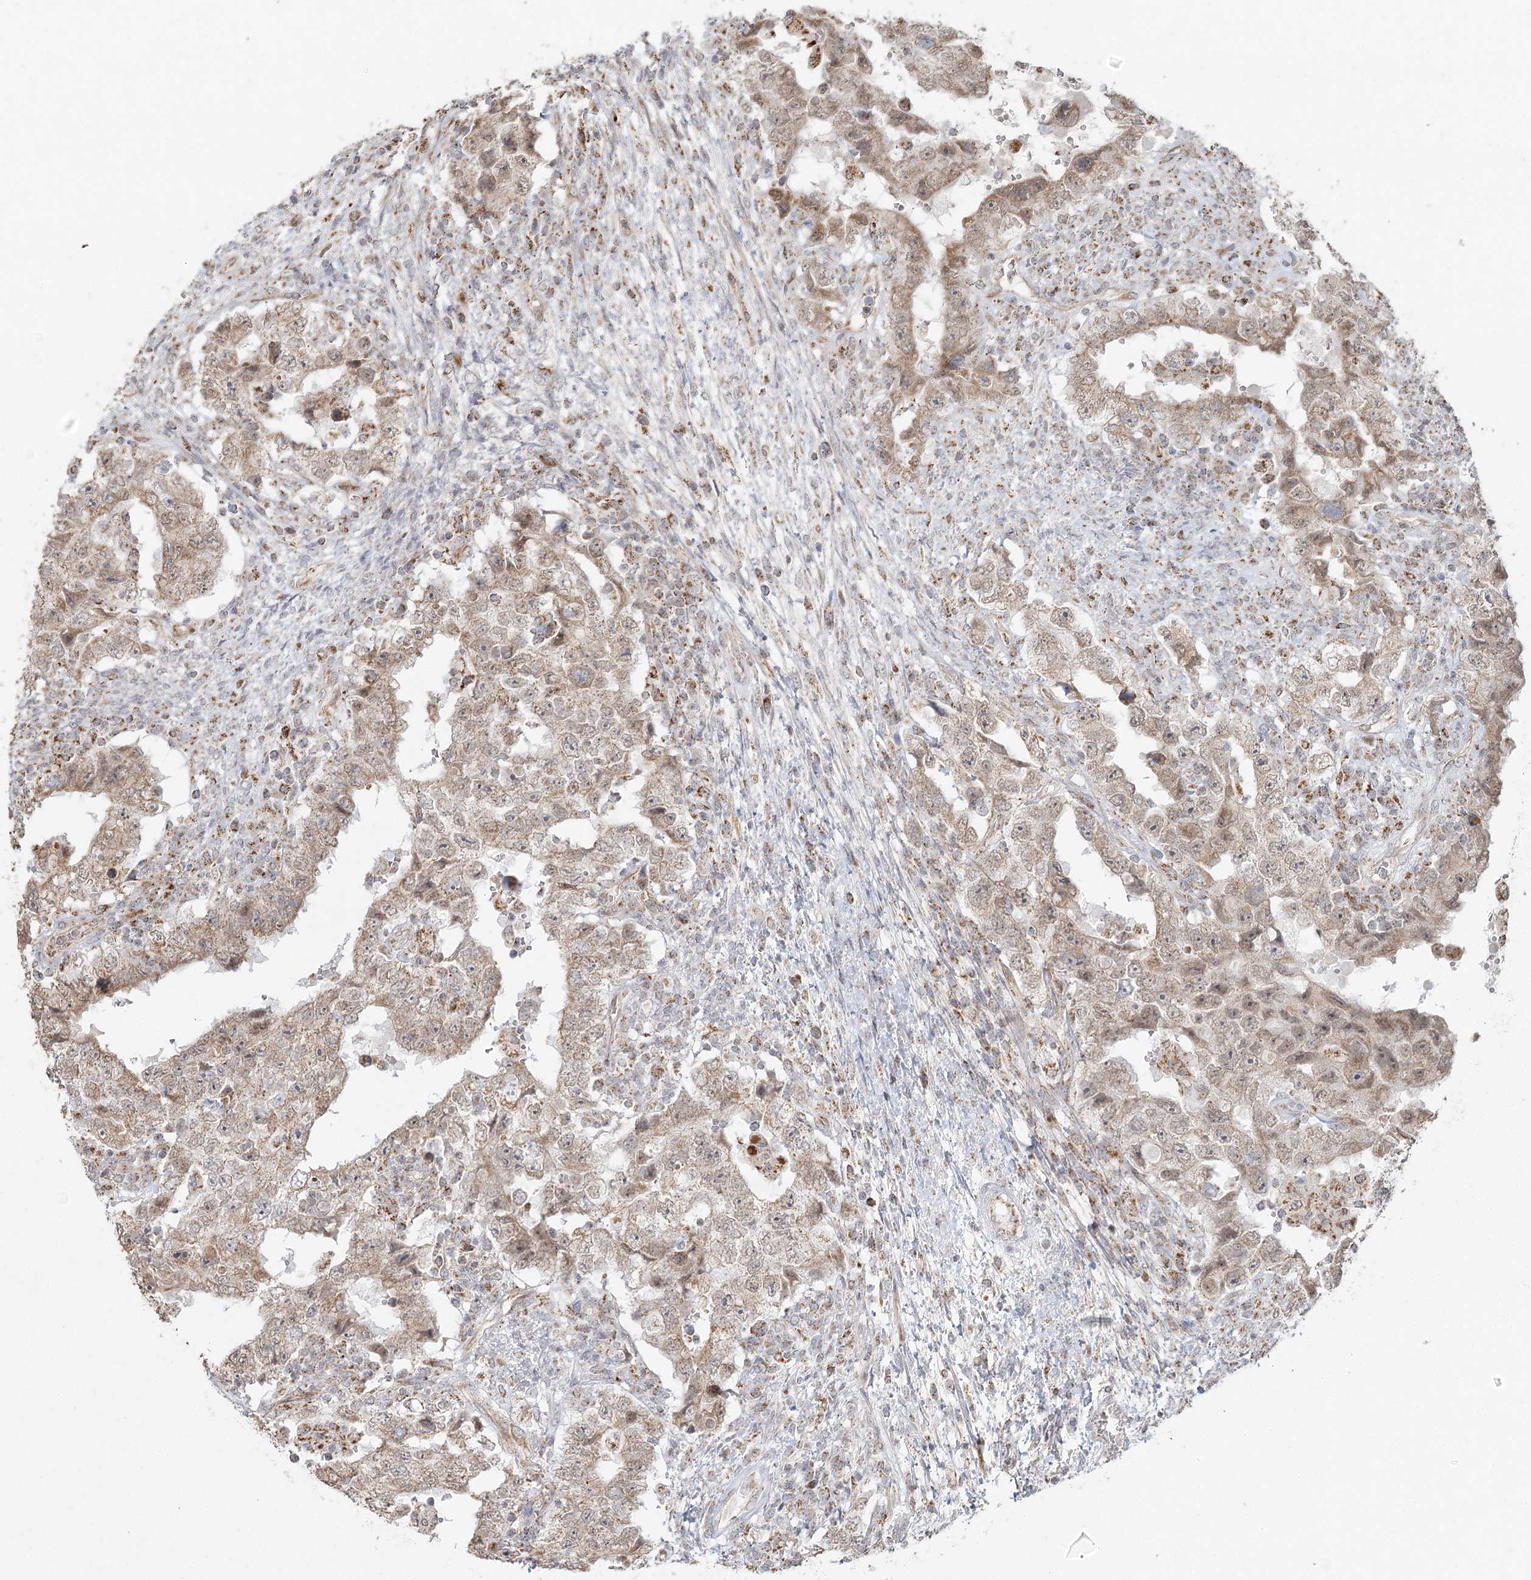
{"staining": {"intensity": "weak", "quantity": ">75%", "location": "cytoplasmic/membranous"}, "tissue": "testis cancer", "cell_type": "Tumor cells", "image_type": "cancer", "snomed": [{"axis": "morphology", "description": "Carcinoma, Embryonal, NOS"}, {"axis": "topography", "description": "Testis"}], "caption": "A brown stain shows weak cytoplasmic/membranous staining of a protein in testis embryonal carcinoma tumor cells. The protein of interest is shown in brown color, while the nuclei are stained blue.", "gene": "LACTB", "patient": {"sex": "male", "age": 26}}